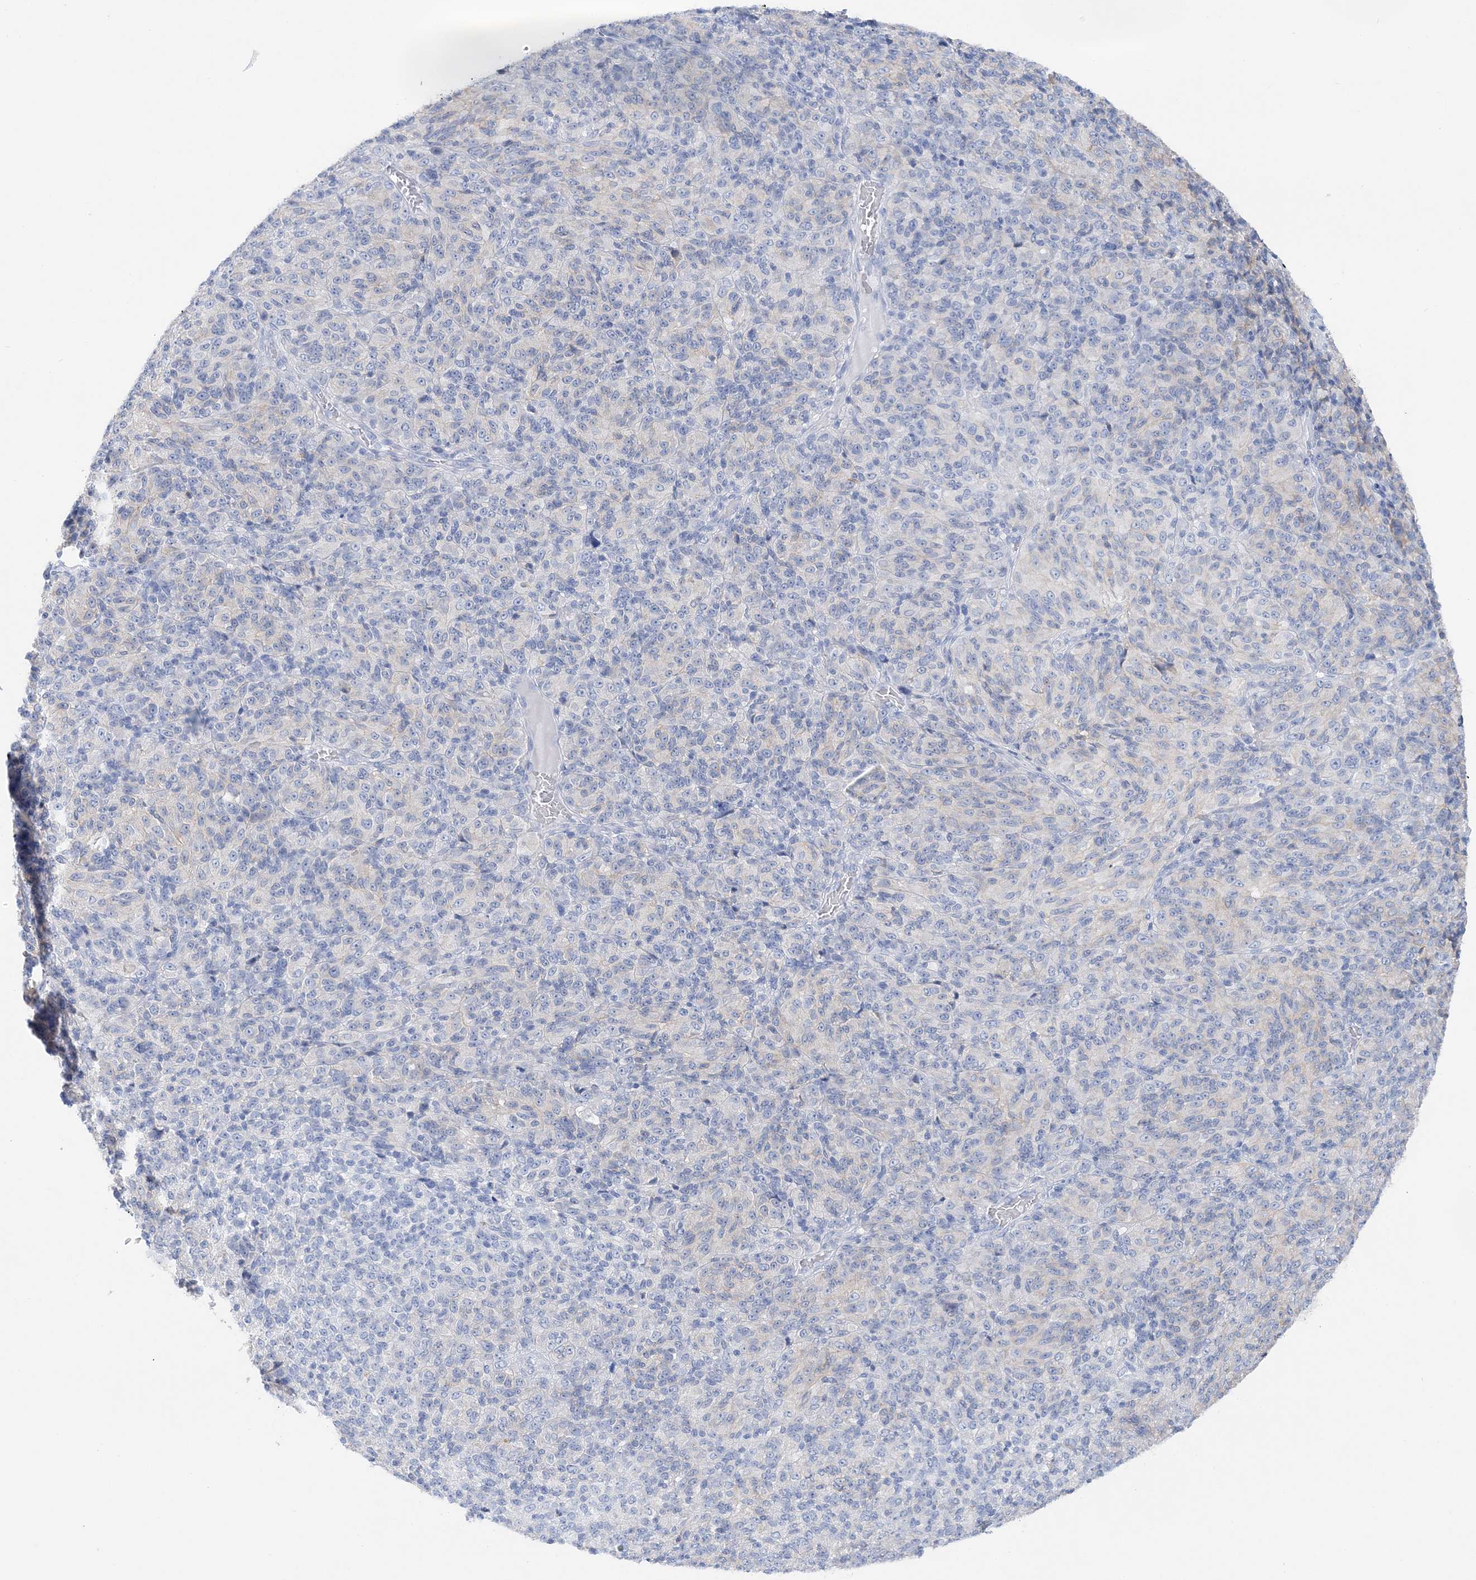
{"staining": {"intensity": "negative", "quantity": "none", "location": "none"}, "tissue": "melanoma", "cell_type": "Tumor cells", "image_type": "cancer", "snomed": [{"axis": "morphology", "description": "Malignant melanoma, Metastatic site"}, {"axis": "topography", "description": "Brain"}], "caption": "There is no significant staining in tumor cells of melanoma.", "gene": "SLC5A6", "patient": {"sex": "female", "age": 56}}